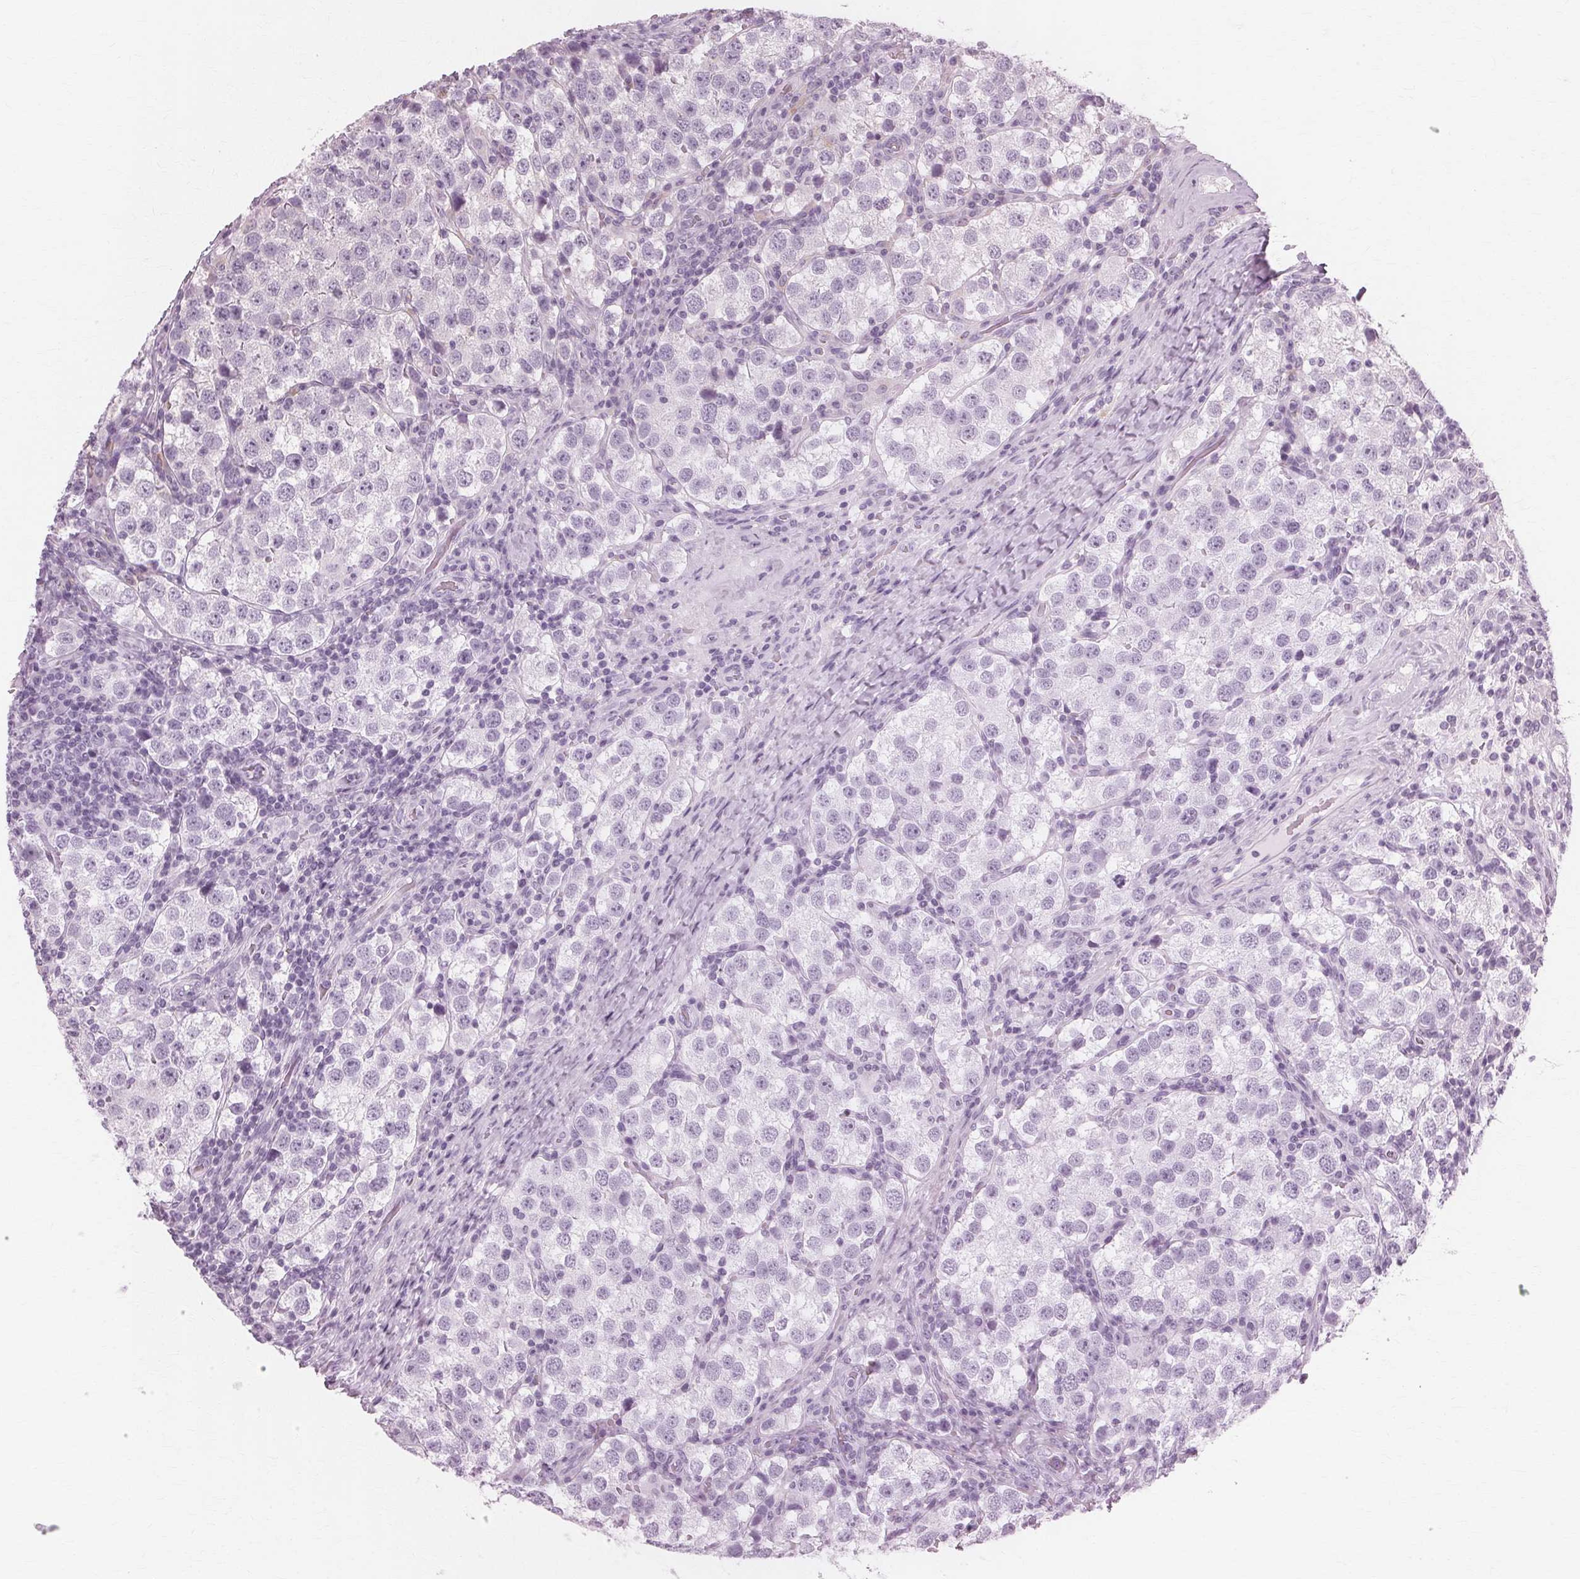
{"staining": {"intensity": "negative", "quantity": "none", "location": "none"}, "tissue": "testis cancer", "cell_type": "Tumor cells", "image_type": "cancer", "snomed": [{"axis": "morphology", "description": "Seminoma, NOS"}, {"axis": "topography", "description": "Testis"}], "caption": "There is no significant positivity in tumor cells of seminoma (testis).", "gene": "DNASE2", "patient": {"sex": "male", "age": 37}}